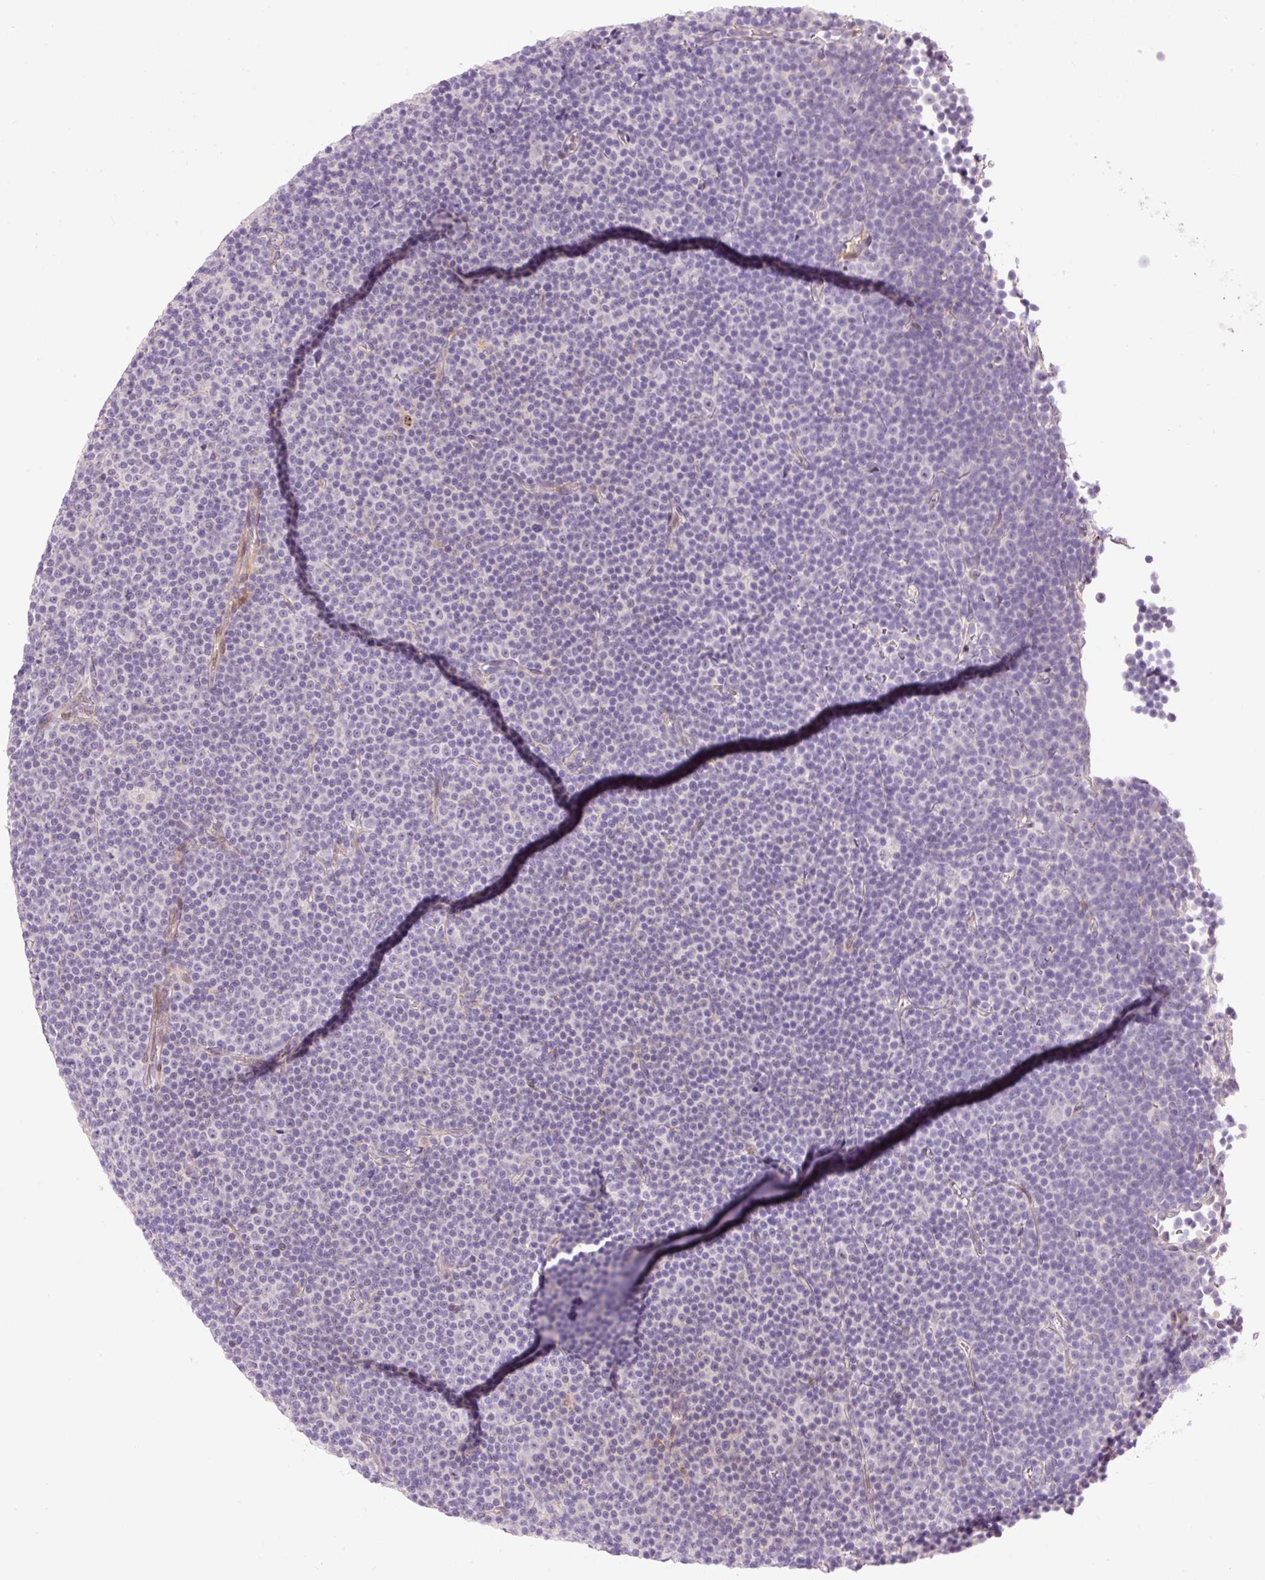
{"staining": {"intensity": "negative", "quantity": "none", "location": "none"}, "tissue": "lymphoma", "cell_type": "Tumor cells", "image_type": "cancer", "snomed": [{"axis": "morphology", "description": "Malignant lymphoma, non-Hodgkin's type, Low grade"}, {"axis": "topography", "description": "Lymph node"}], "caption": "Human low-grade malignant lymphoma, non-Hodgkin's type stained for a protein using IHC displays no expression in tumor cells.", "gene": "HNF1A", "patient": {"sex": "female", "age": 67}}